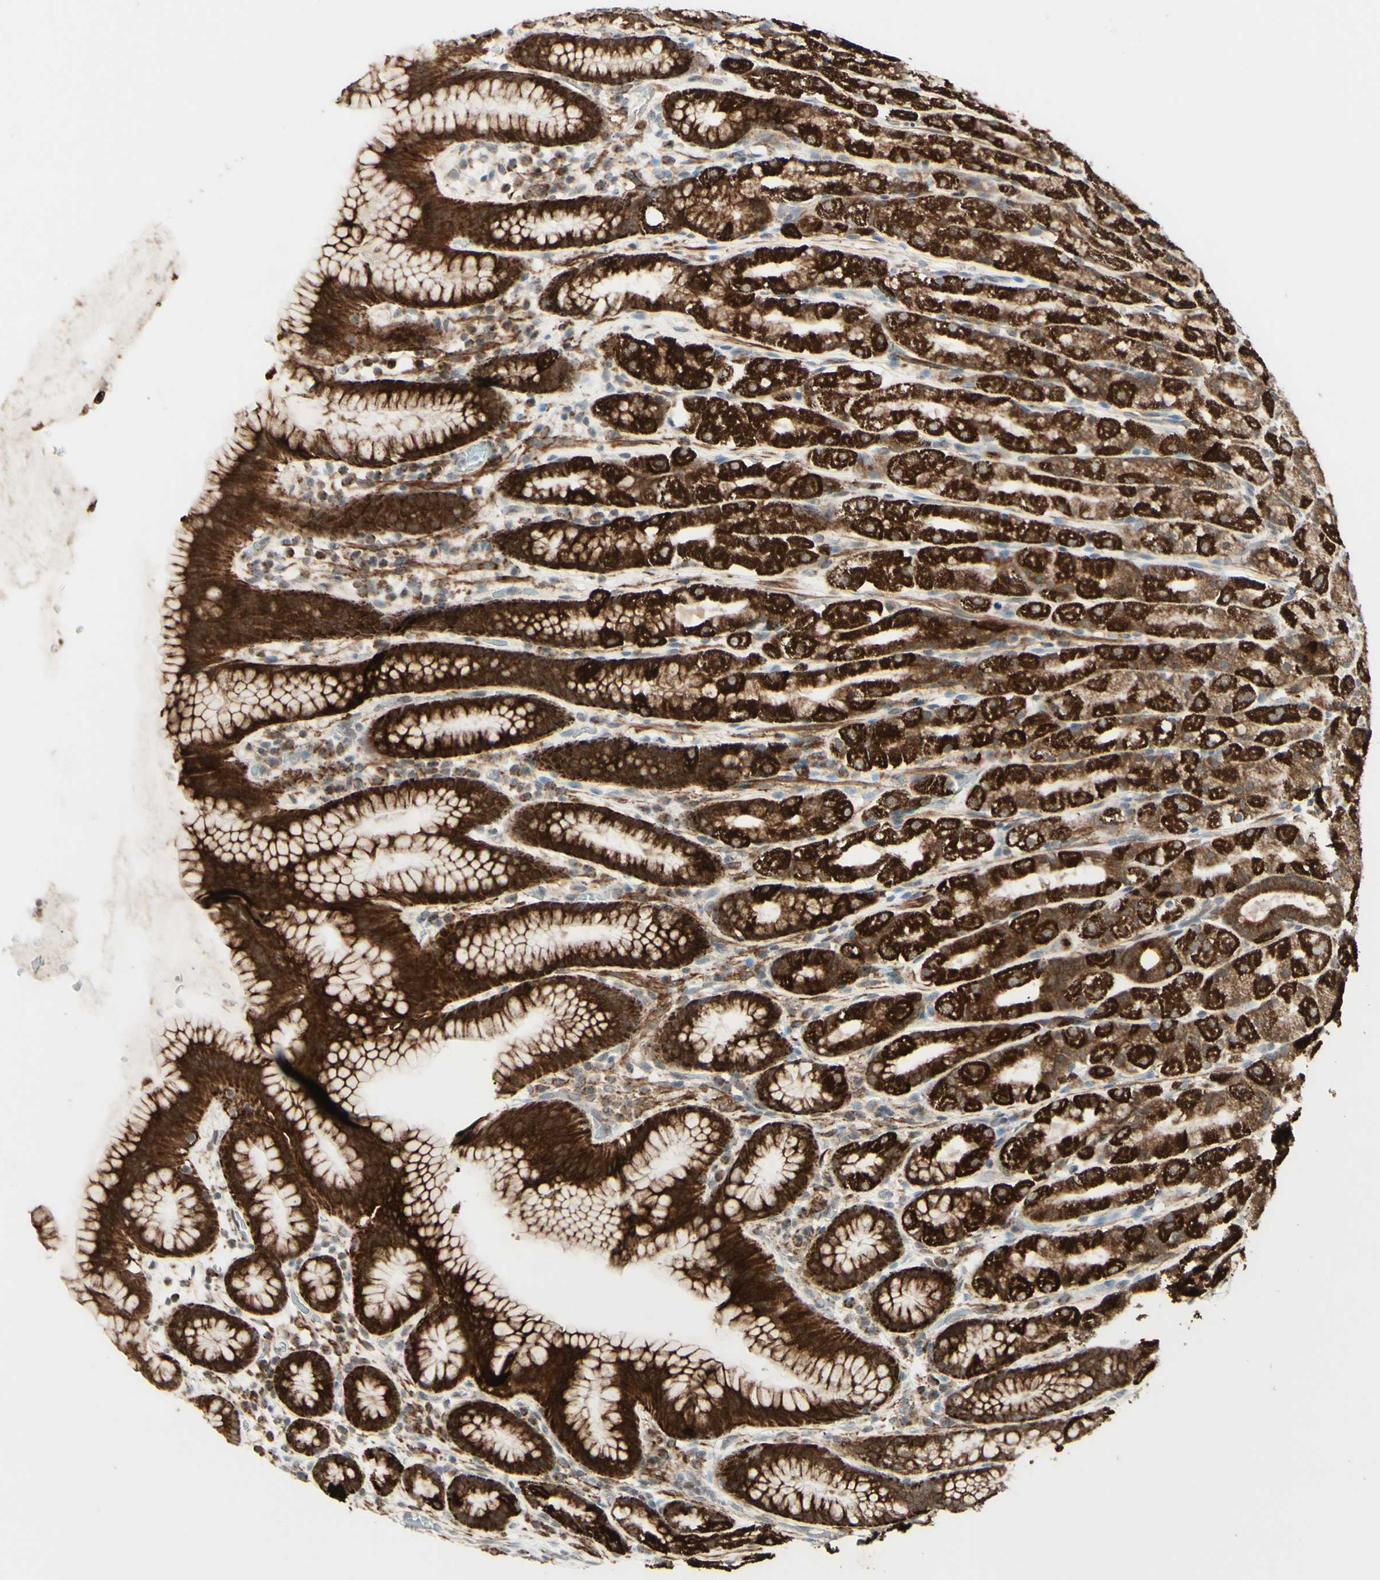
{"staining": {"intensity": "strong", "quantity": ">75%", "location": "cytoplasmic/membranous"}, "tissue": "stomach", "cell_type": "Glandular cells", "image_type": "normal", "snomed": [{"axis": "morphology", "description": "Normal tissue, NOS"}, {"axis": "topography", "description": "Stomach, upper"}], "caption": "Strong cytoplasmic/membranous expression for a protein is seen in about >75% of glandular cells of benign stomach using immunohistochemistry.", "gene": "DHRS3", "patient": {"sex": "male", "age": 68}}